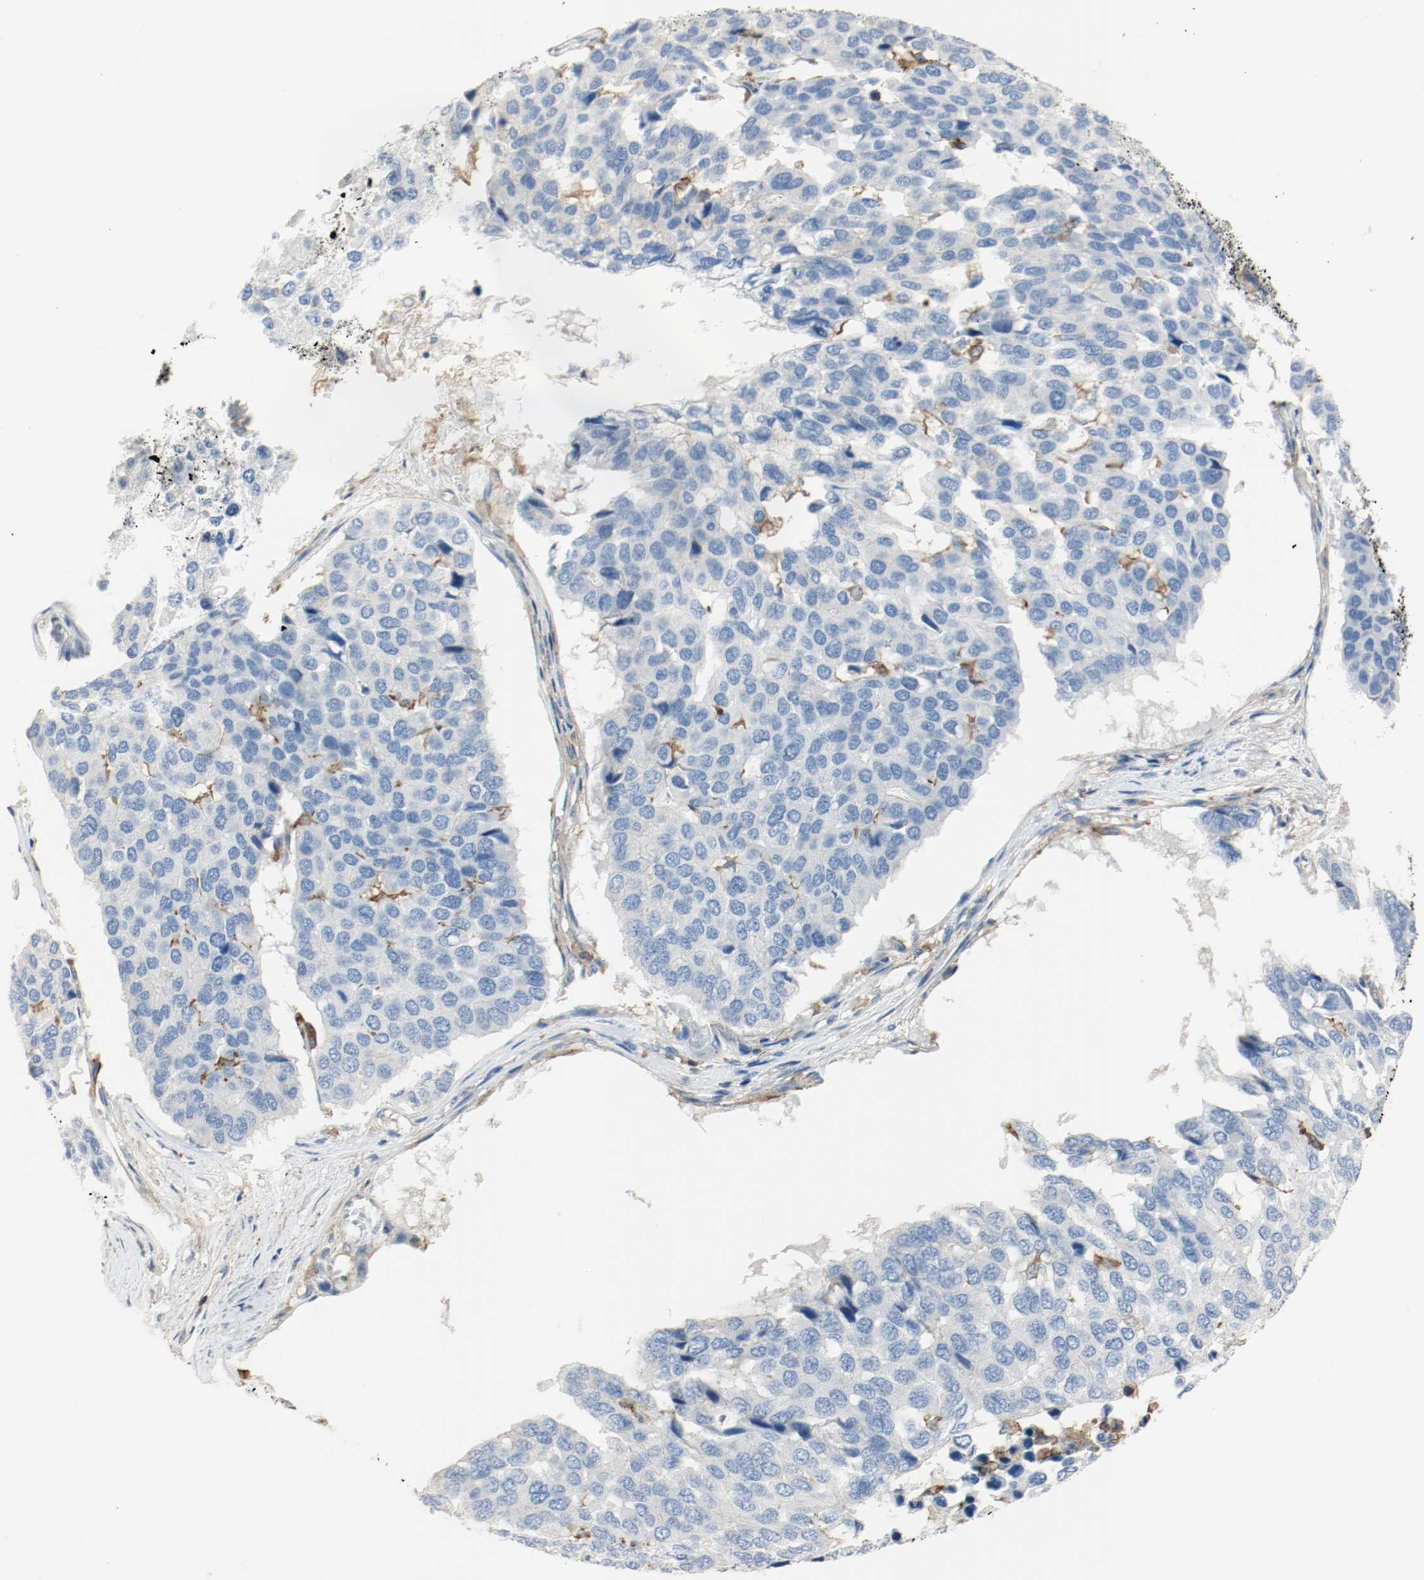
{"staining": {"intensity": "negative", "quantity": "none", "location": "none"}, "tissue": "pancreatic cancer", "cell_type": "Tumor cells", "image_type": "cancer", "snomed": [{"axis": "morphology", "description": "Adenocarcinoma, NOS"}, {"axis": "topography", "description": "Pancreas"}], "caption": "Tumor cells show no significant protein expression in pancreatic adenocarcinoma.", "gene": "ARPC1B", "patient": {"sex": "male", "age": 50}}